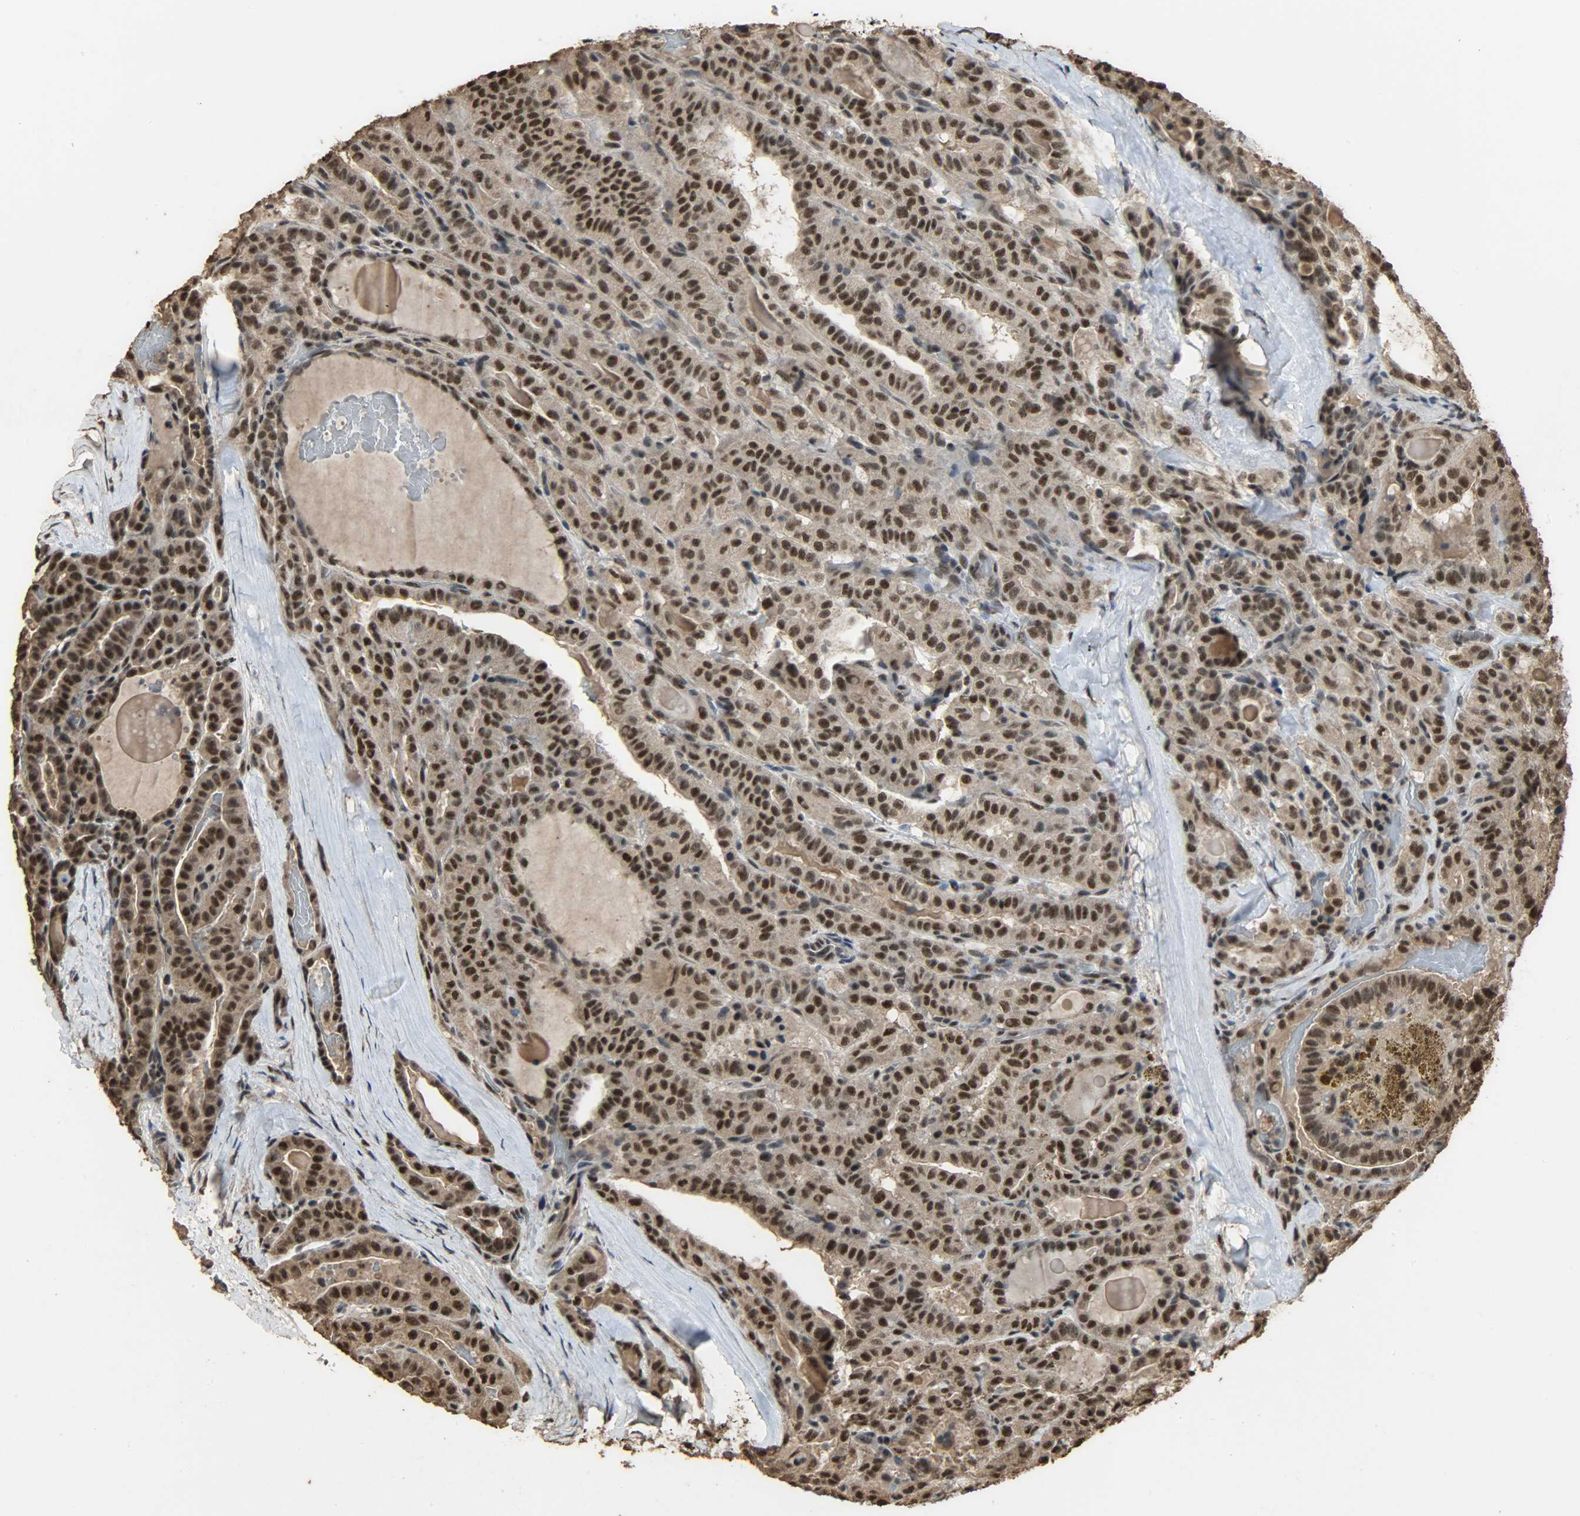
{"staining": {"intensity": "strong", "quantity": ">75%", "location": "cytoplasmic/membranous,nuclear"}, "tissue": "thyroid cancer", "cell_type": "Tumor cells", "image_type": "cancer", "snomed": [{"axis": "morphology", "description": "Papillary adenocarcinoma, NOS"}, {"axis": "topography", "description": "Thyroid gland"}], "caption": "IHC histopathology image of neoplastic tissue: thyroid cancer (papillary adenocarcinoma) stained using IHC reveals high levels of strong protein expression localized specifically in the cytoplasmic/membranous and nuclear of tumor cells, appearing as a cytoplasmic/membranous and nuclear brown color.", "gene": "CCNT2", "patient": {"sex": "male", "age": 77}}